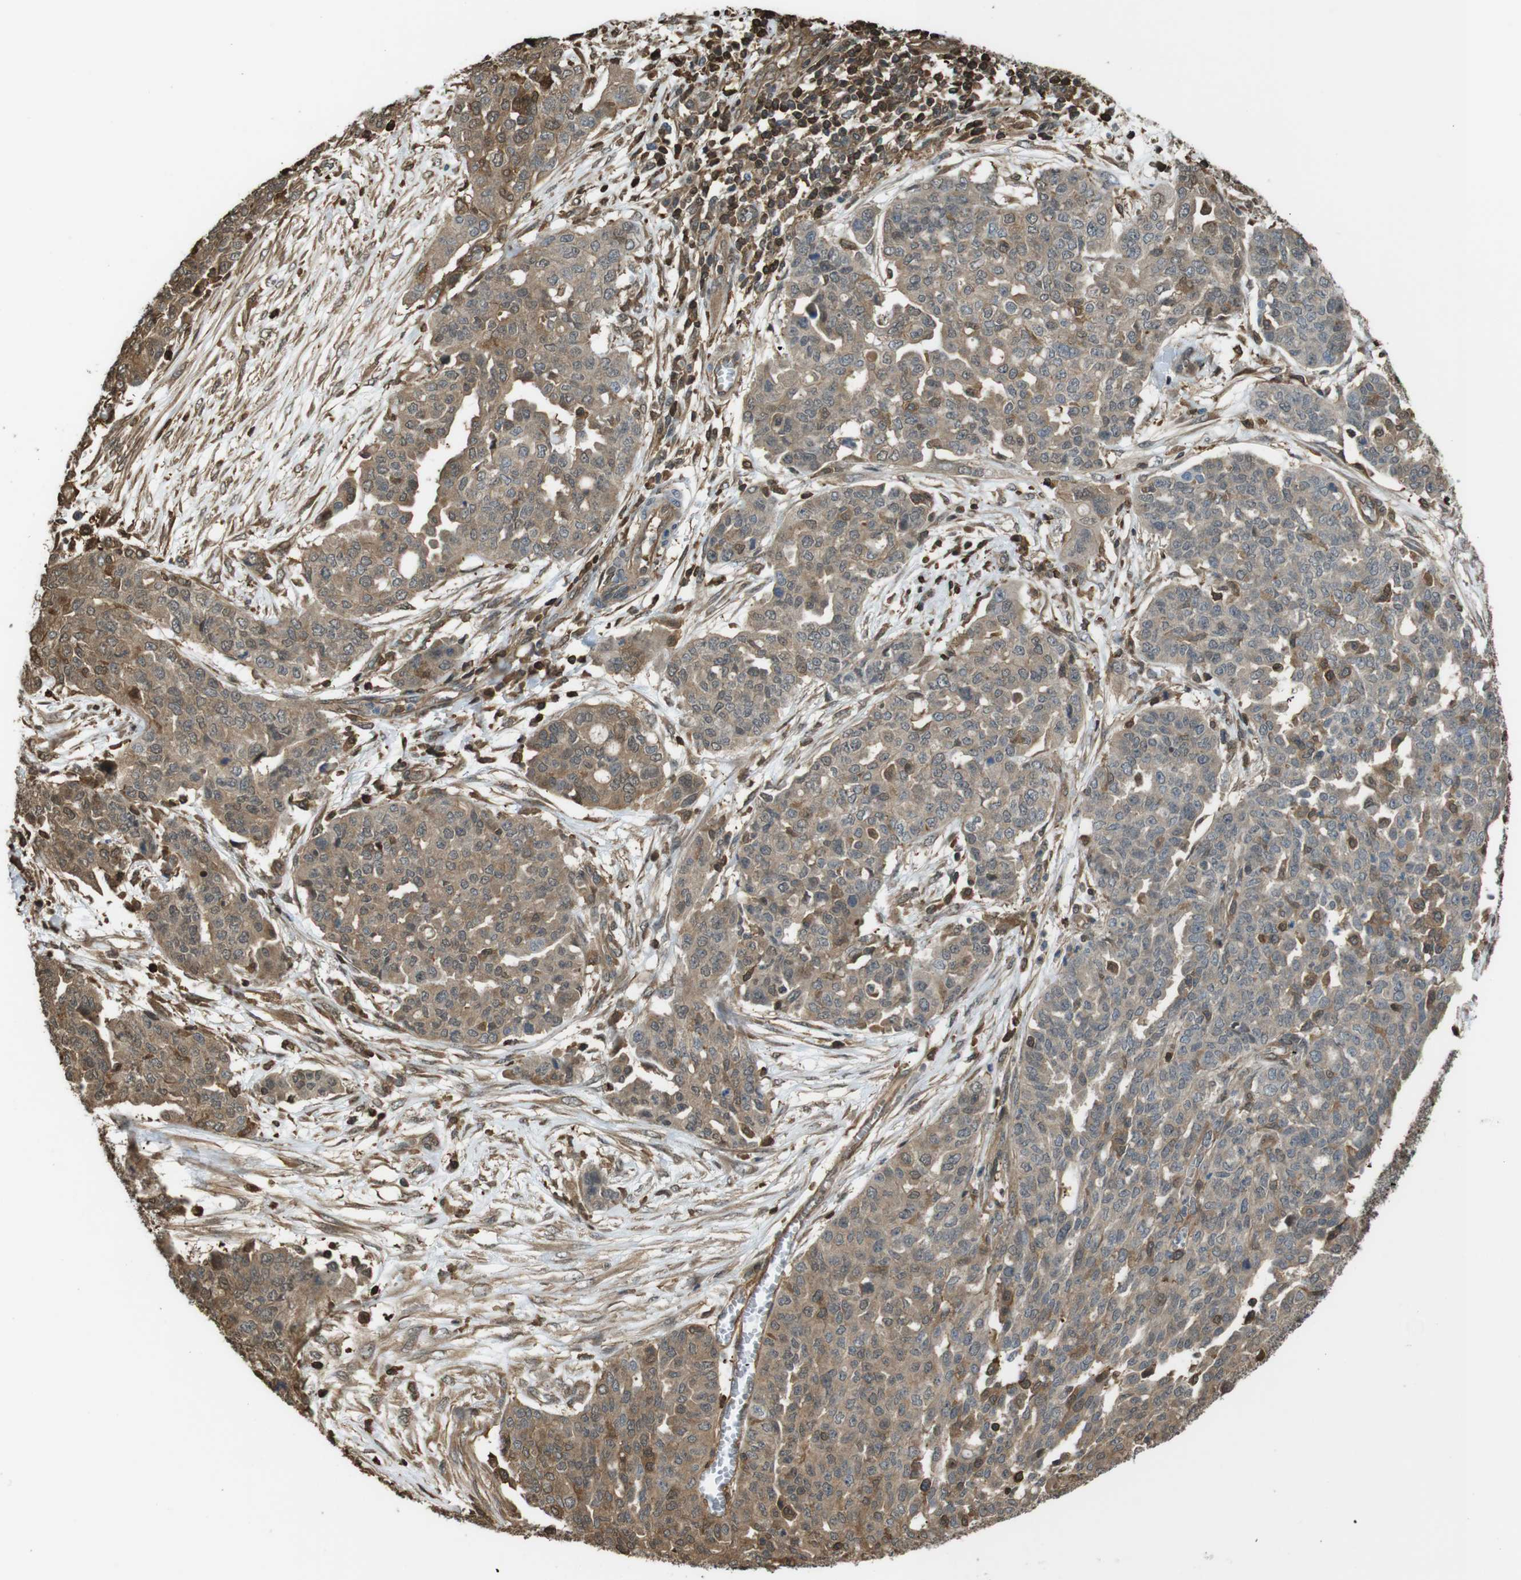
{"staining": {"intensity": "moderate", "quantity": ">75%", "location": "cytoplasmic/membranous"}, "tissue": "ovarian cancer", "cell_type": "Tumor cells", "image_type": "cancer", "snomed": [{"axis": "morphology", "description": "Cystadenocarcinoma, serous, NOS"}, {"axis": "topography", "description": "Soft tissue"}, {"axis": "topography", "description": "Ovary"}], "caption": "Ovarian cancer (serous cystadenocarcinoma) was stained to show a protein in brown. There is medium levels of moderate cytoplasmic/membranous expression in about >75% of tumor cells.", "gene": "ARHGDIA", "patient": {"sex": "female", "age": 57}}